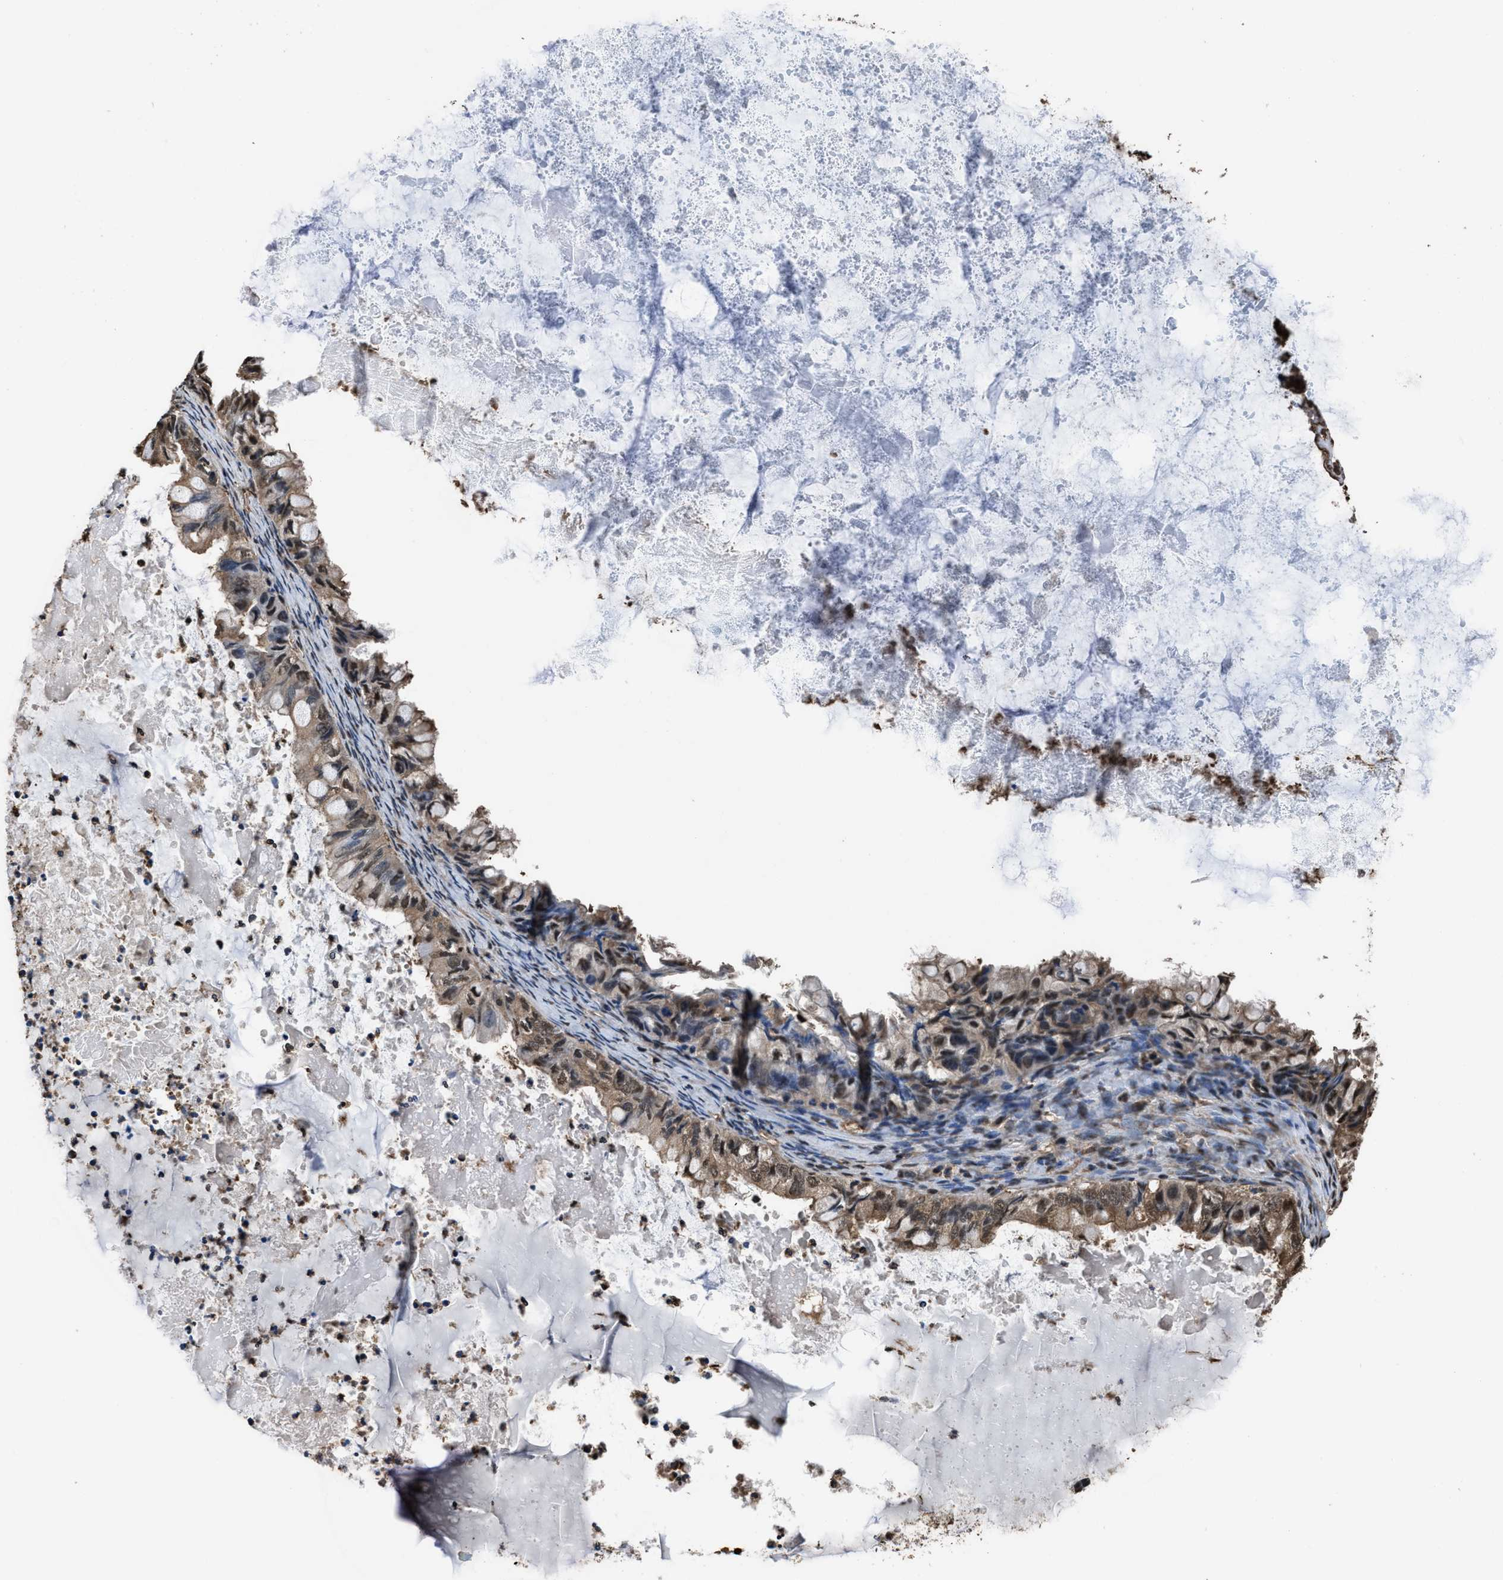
{"staining": {"intensity": "moderate", "quantity": ">75%", "location": "cytoplasmic/membranous,nuclear"}, "tissue": "ovarian cancer", "cell_type": "Tumor cells", "image_type": "cancer", "snomed": [{"axis": "morphology", "description": "Cystadenocarcinoma, mucinous, NOS"}, {"axis": "topography", "description": "Ovary"}], "caption": "Protein analysis of ovarian mucinous cystadenocarcinoma tissue shows moderate cytoplasmic/membranous and nuclear positivity in about >75% of tumor cells.", "gene": "FNTA", "patient": {"sex": "female", "age": 80}}